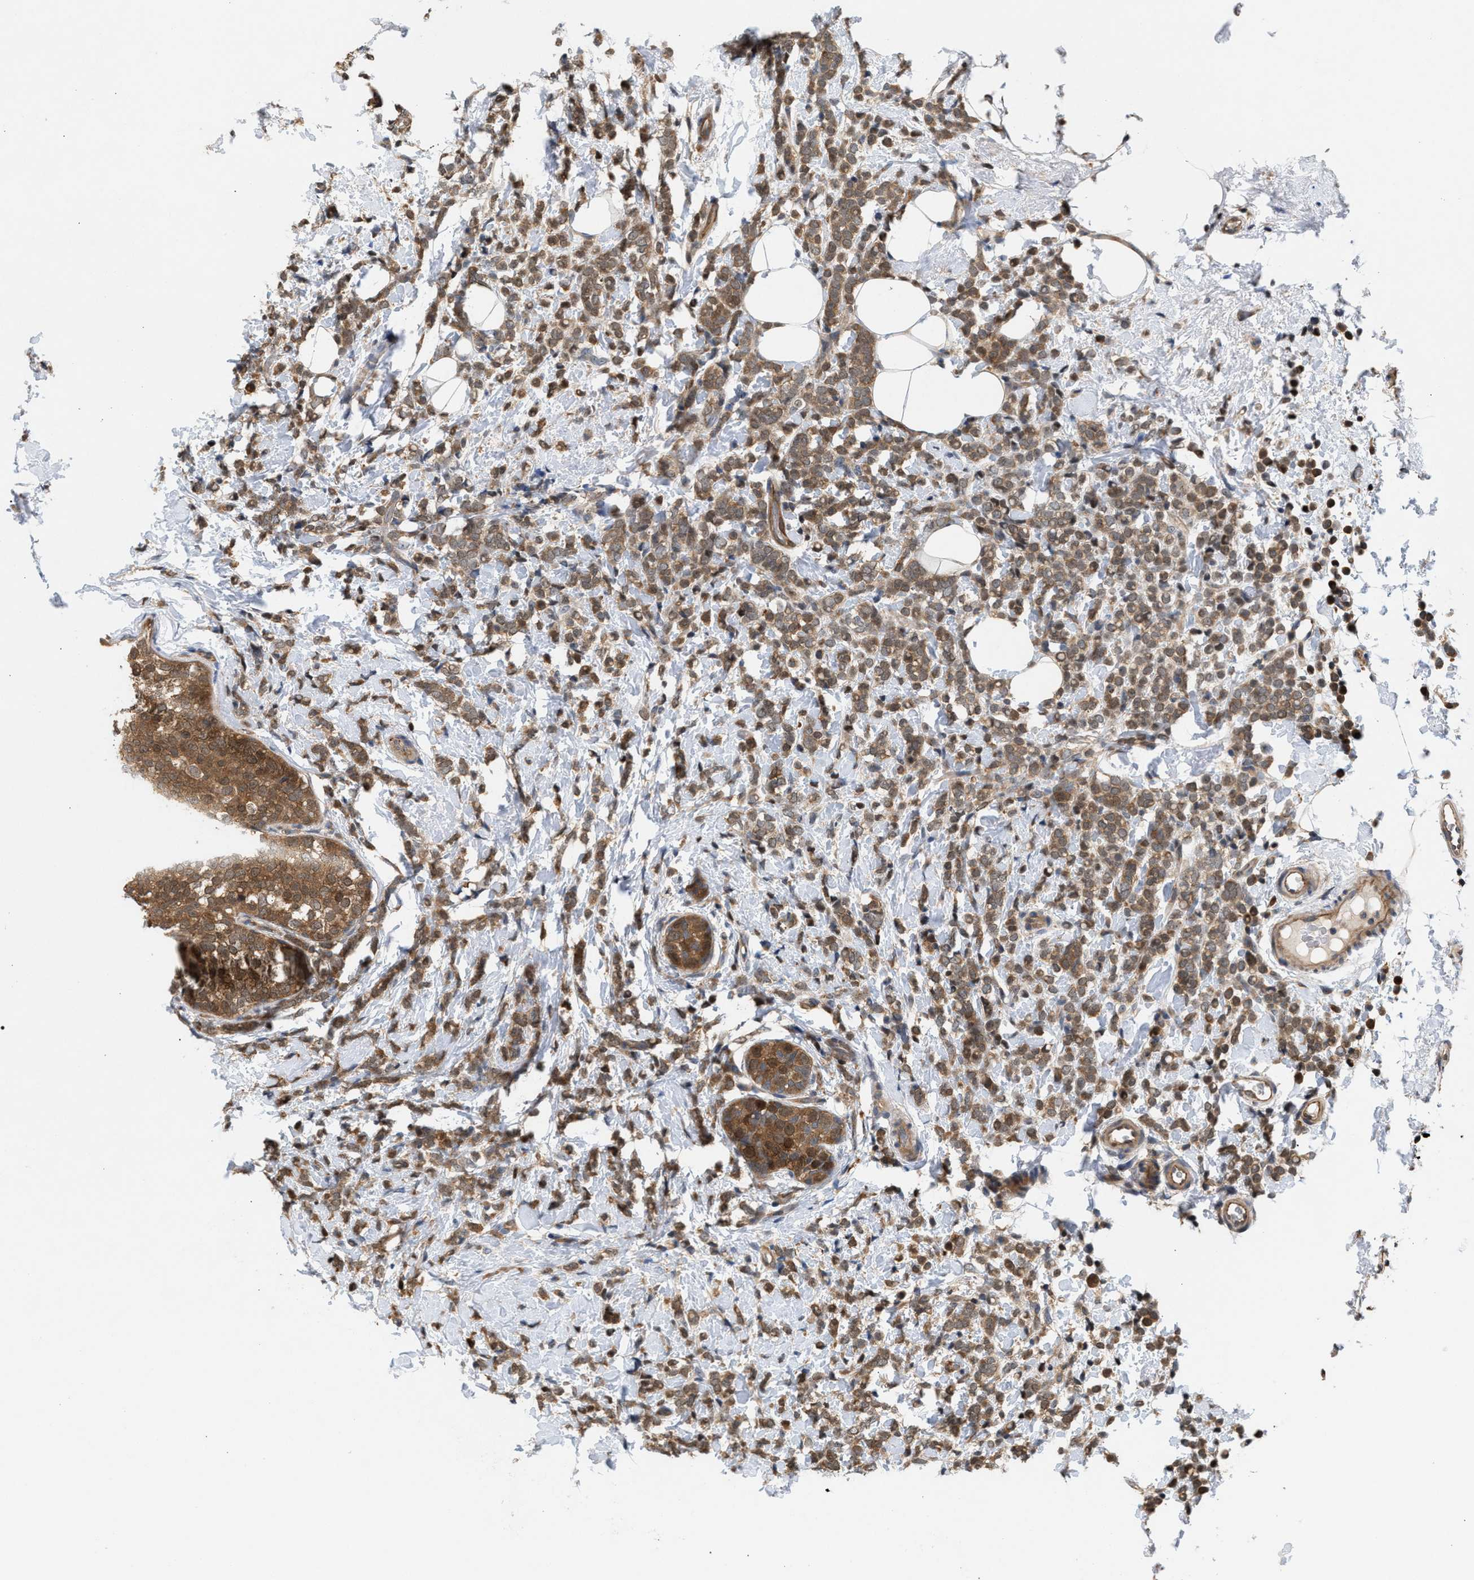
{"staining": {"intensity": "moderate", "quantity": ">75%", "location": "cytoplasmic/membranous"}, "tissue": "breast cancer", "cell_type": "Tumor cells", "image_type": "cancer", "snomed": [{"axis": "morphology", "description": "Lobular carcinoma"}, {"axis": "topography", "description": "Breast"}], "caption": "Protein staining exhibits moderate cytoplasmic/membranous positivity in approximately >75% of tumor cells in breast cancer.", "gene": "GLOD4", "patient": {"sex": "female", "age": 50}}